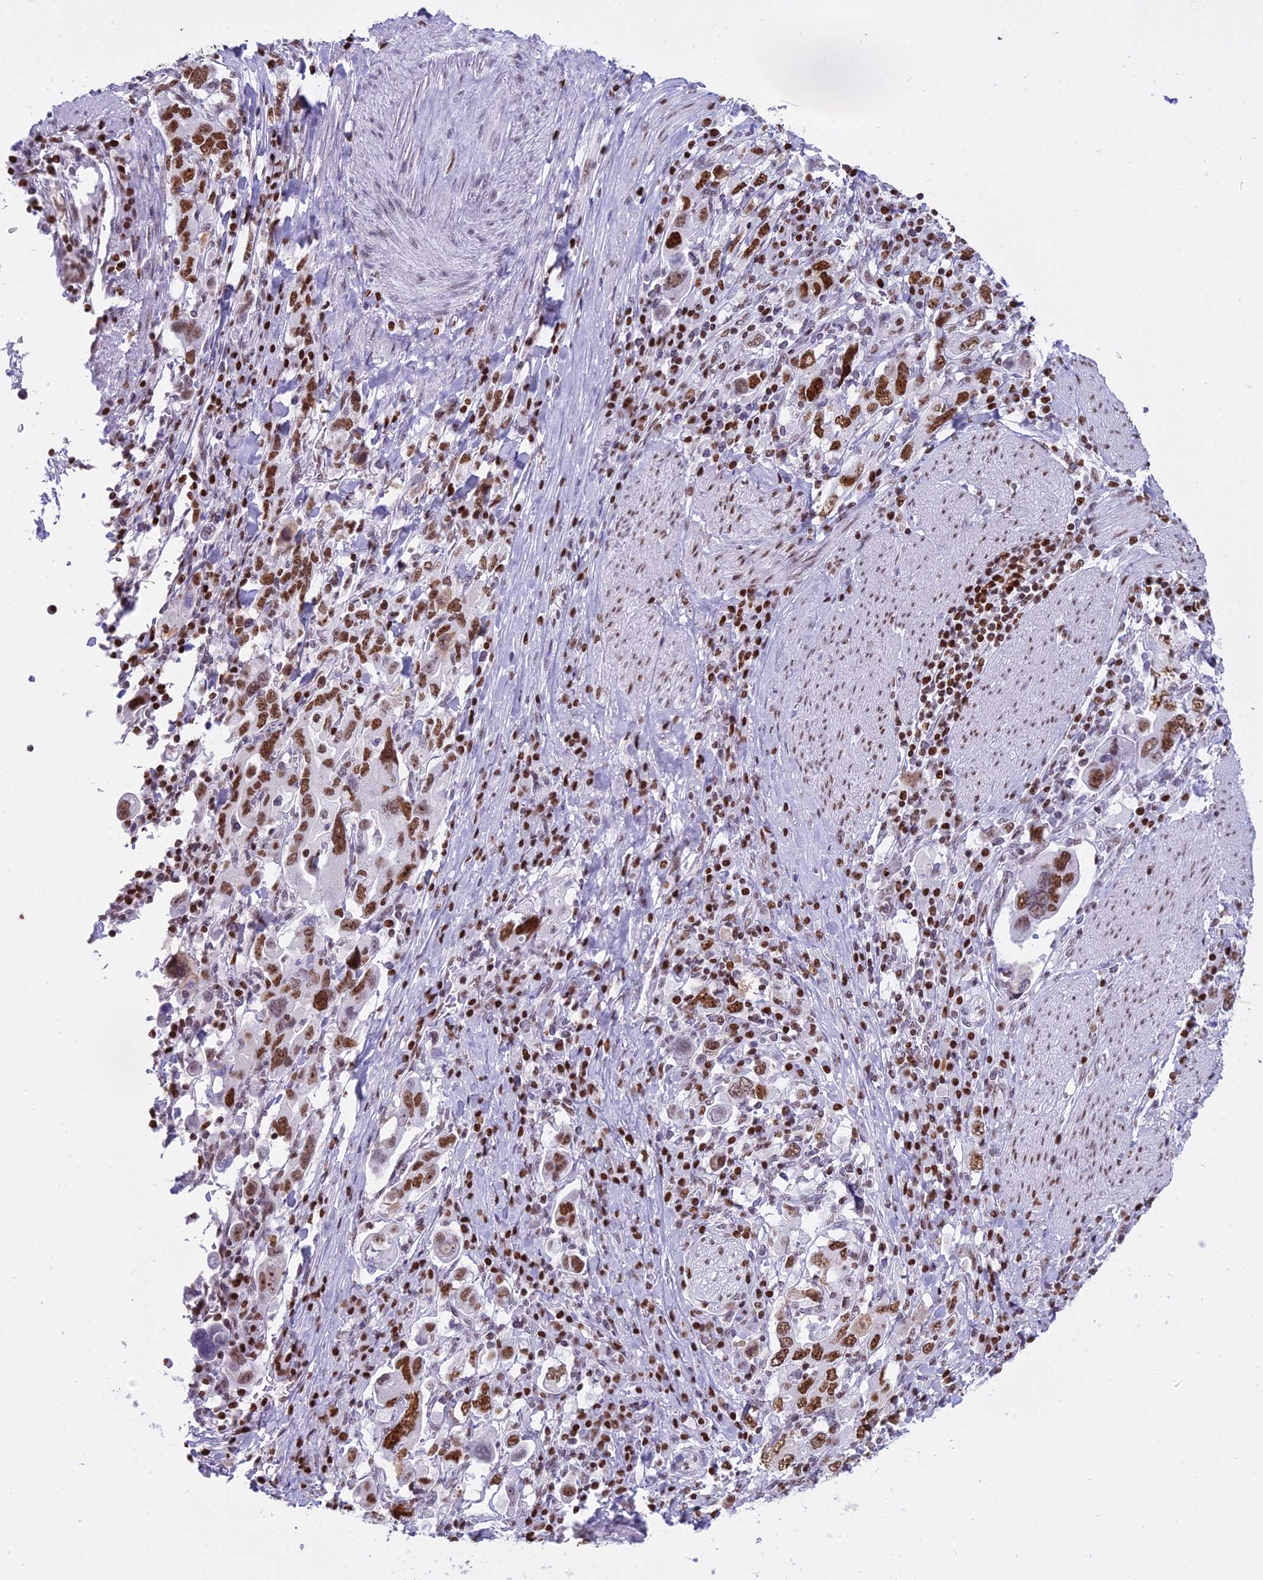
{"staining": {"intensity": "moderate", "quantity": ">75%", "location": "nuclear"}, "tissue": "stomach cancer", "cell_type": "Tumor cells", "image_type": "cancer", "snomed": [{"axis": "morphology", "description": "Adenocarcinoma, NOS"}, {"axis": "topography", "description": "Stomach, upper"}, {"axis": "topography", "description": "Stomach"}], "caption": "An IHC histopathology image of tumor tissue is shown. Protein staining in brown highlights moderate nuclear positivity in adenocarcinoma (stomach) within tumor cells.", "gene": "PARP1", "patient": {"sex": "male", "age": 62}}